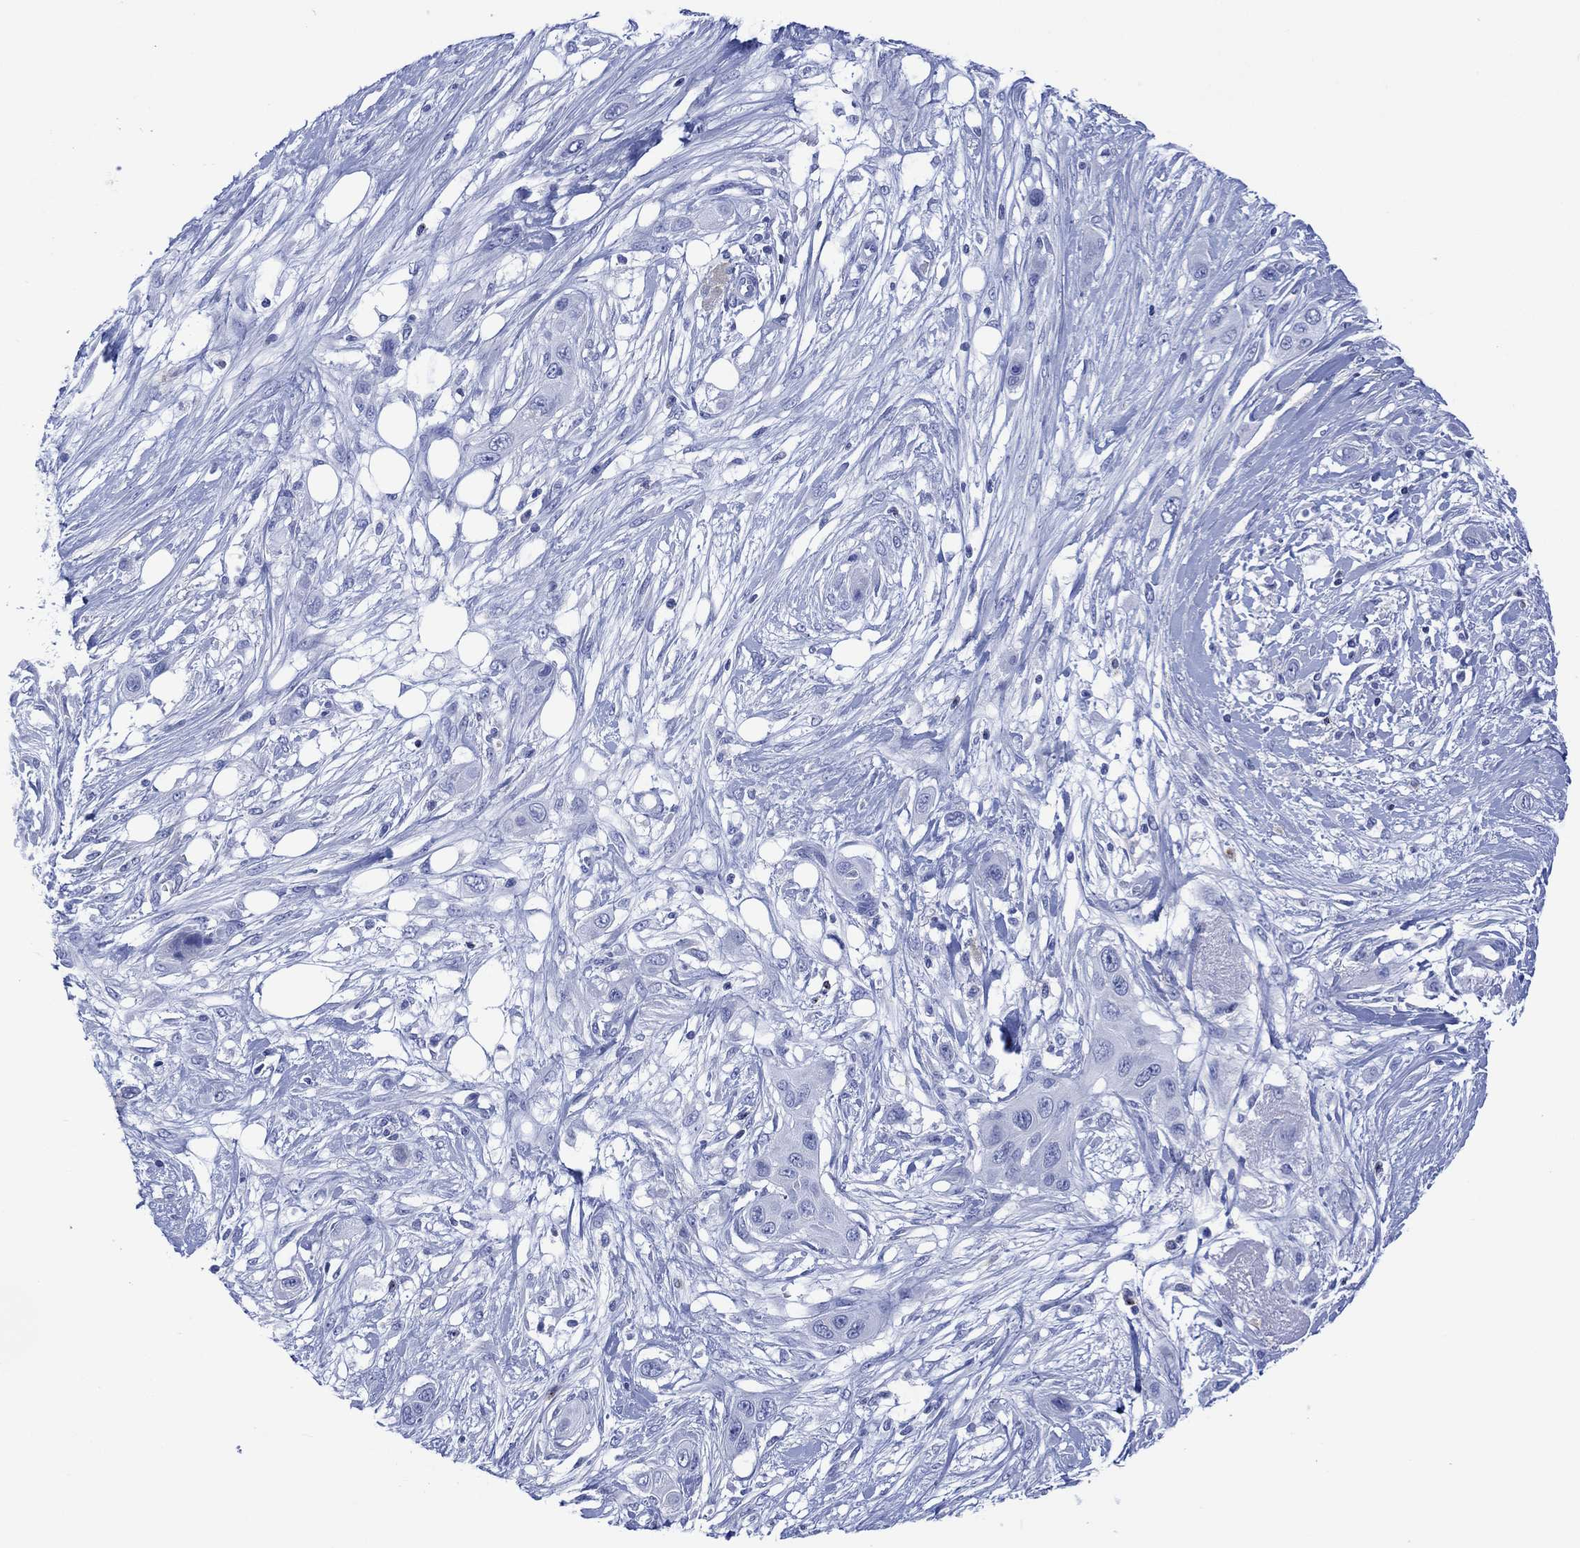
{"staining": {"intensity": "negative", "quantity": "none", "location": "none"}, "tissue": "skin cancer", "cell_type": "Tumor cells", "image_type": "cancer", "snomed": [{"axis": "morphology", "description": "Squamous cell carcinoma, NOS"}, {"axis": "topography", "description": "Skin"}], "caption": "Human skin squamous cell carcinoma stained for a protein using IHC exhibits no staining in tumor cells.", "gene": "DPP4", "patient": {"sex": "male", "age": 79}}